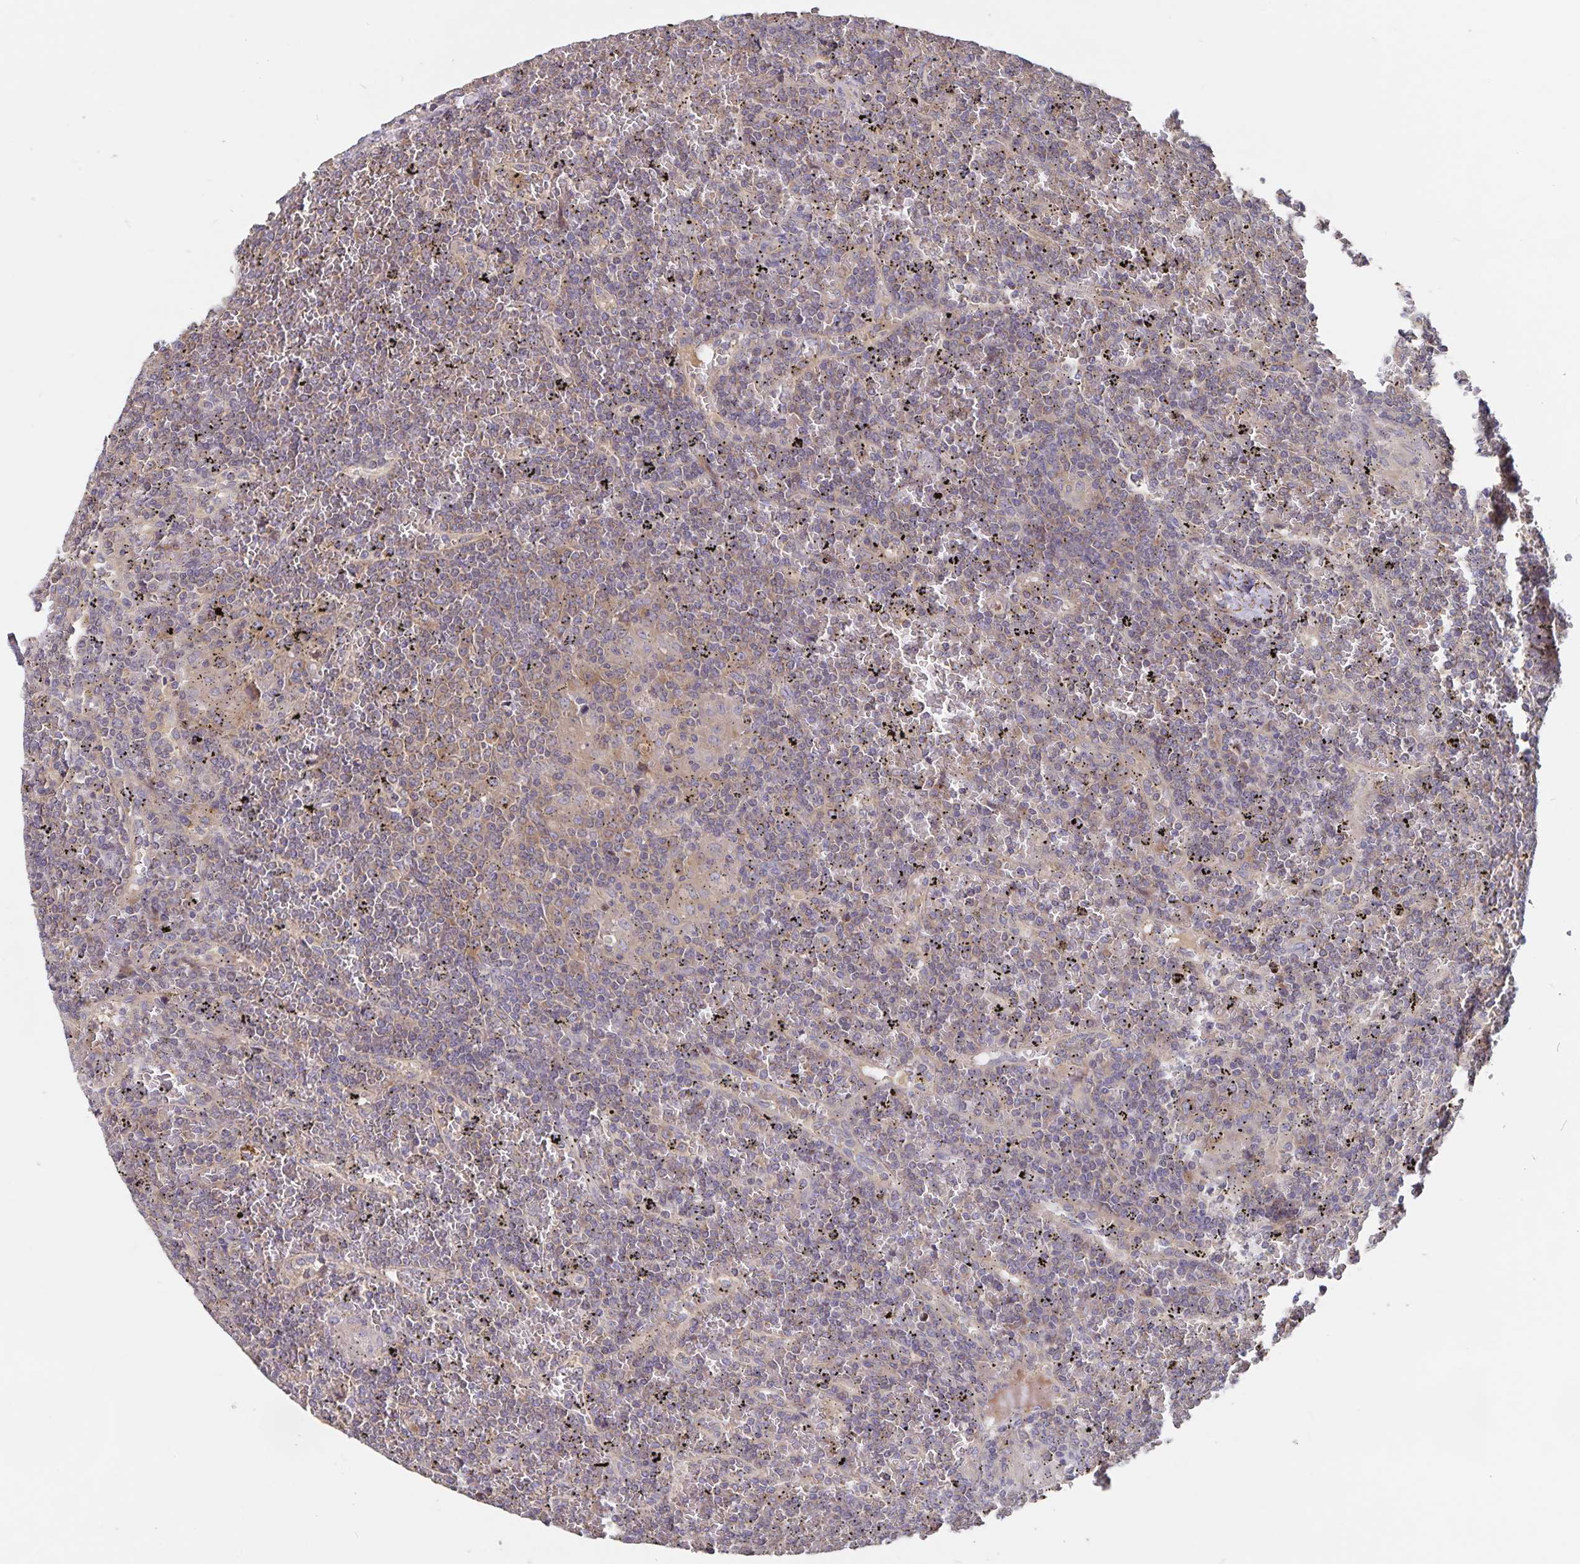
{"staining": {"intensity": "negative", "quantity": "none", "location": "none"}, "tissue": "lymphoma", "cell_type": "Tumor cells", "image_type": "cancer", "snomed": [{"axis": "morphology", "description": "Malignant lymphoma, non-Hodgkin's type, Low grade"}, {"axis": "topography", "description": "Spleen"}], "caption": "The micrograph exhibits no significant positivity in tumor cells of low-grade malignant lymphoma, non-Hodgkin's type.", "gene": "FBXL16", "patient": {"sex": "female", "age": 19}}